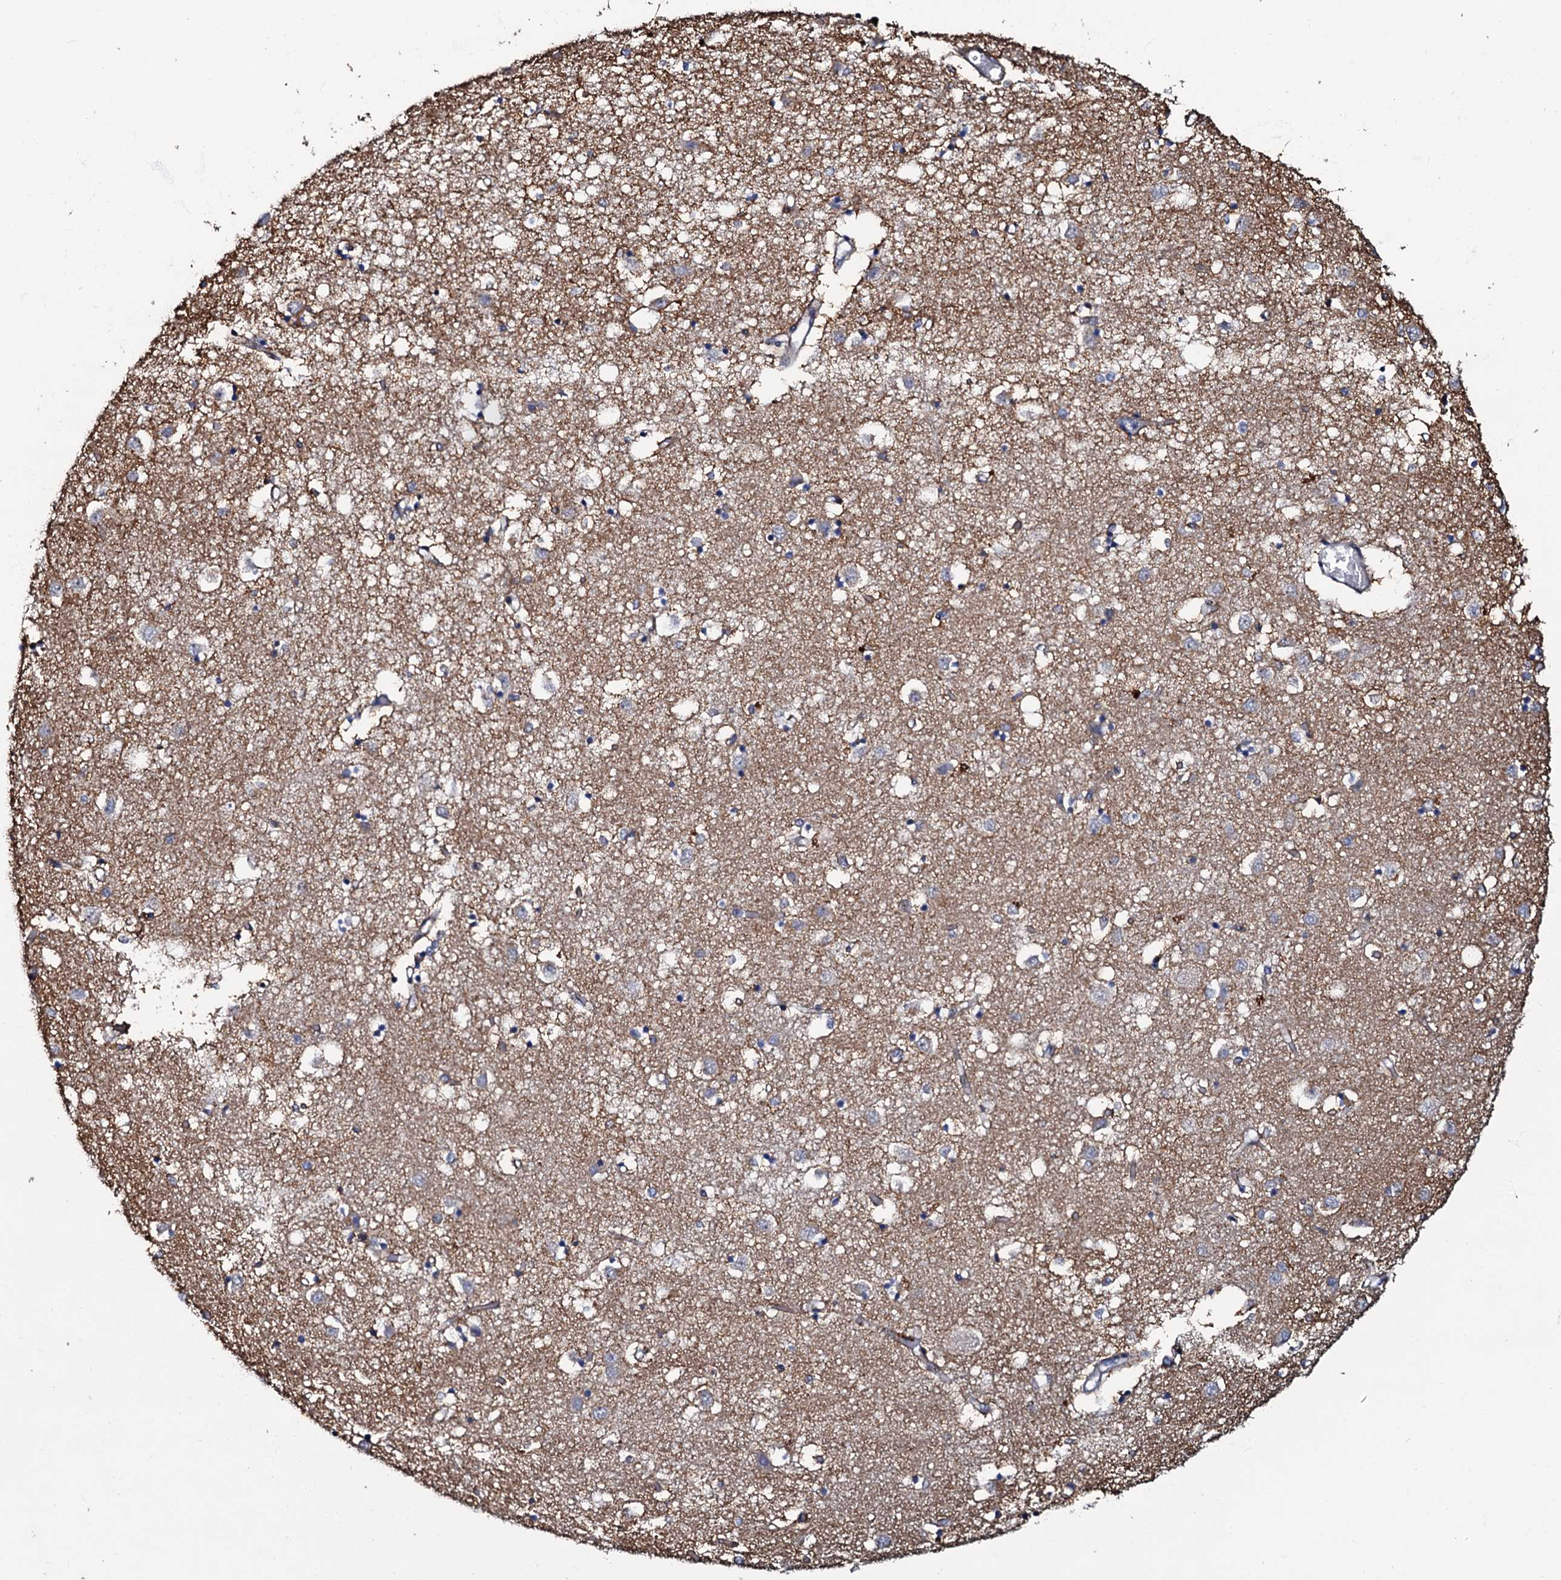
{"staining": {"intensity": "negative", "quantity": "none", "location": "none"}, "tissue": "caudate", "cell_type": "Glial cells", "image_type": "normal", "snomed": [{"axis": "morphology", "description": "Normal tissue, NOS"}, {"axis": "topography", "description": "Lateral ventricle wall"}], "caption": "Immunohistochemistry image of normal human caudate stained for a protein (brown), which shows no staining in glial cells.", "gene": "CPNE2", "patient": {"sex": "male", "age": 70}}